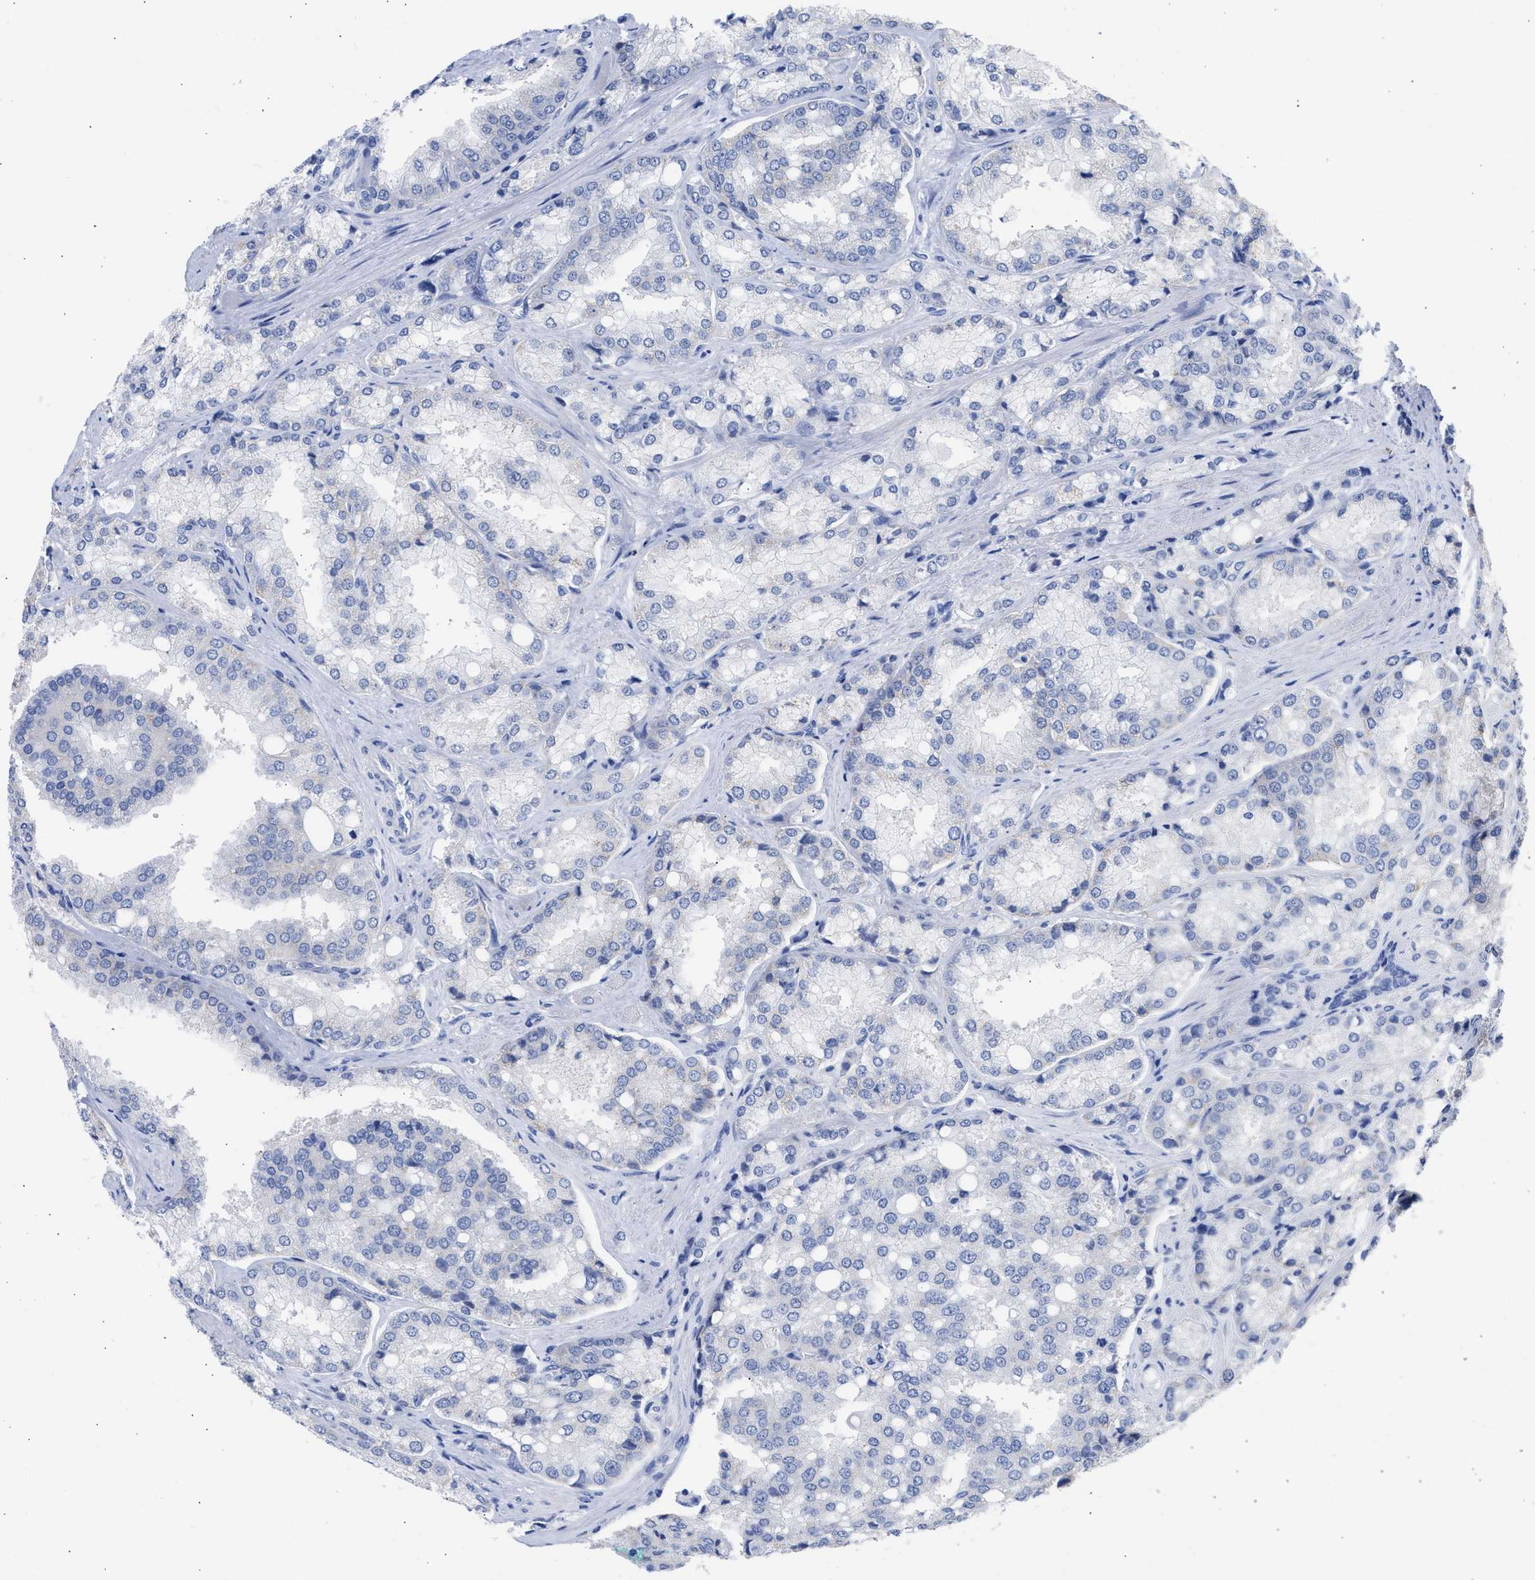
{"staining": {"intensity": "negative", "quantity": "none", "location": "none"}, "tissue": "prostate cancer", "cell_type": "Tumor cells", "image_type": "cancer", "snomed": [{"axis": "morphology", "description": "Adenocarcinoma, High grade"}, {"axis": "topography", "description": "Prostate"}], "caption": "Immunohistochemistry (IHC) micrograph of neoplastic tissue: prostate cancer (adenocarcinoma (high-grade)) stained with DAB (3,3'-diaminobenzidine) displays no significant protein positivity in tumor cells.", "gene": "RSPH1", "patient": {"sex": "male", "age": 50}}